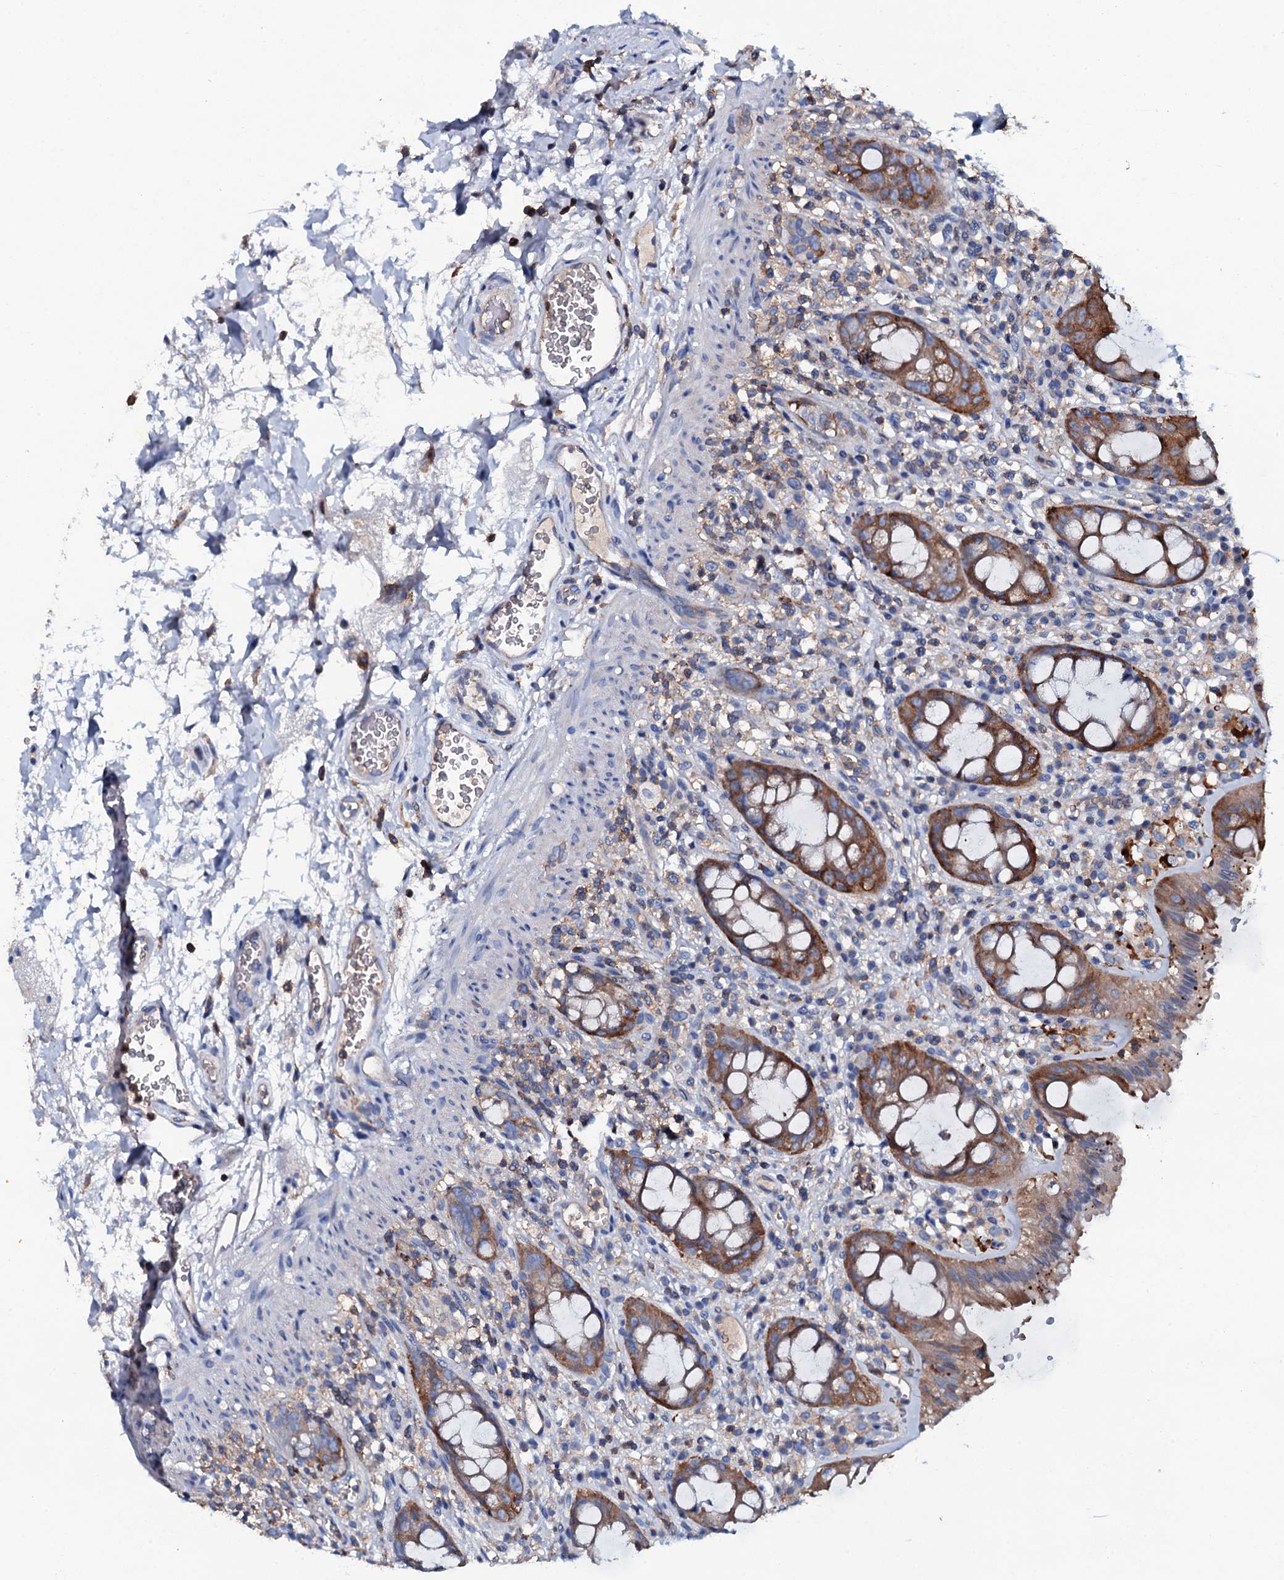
{"staining": {"intensity": "moderate", "quantity": ">75%", "location": "cytoplasmic/membranous"}, "tissue": "rectum", "cell_type": "Glandular cells", "image_type": "normal", "snomed": [{"axis": "morphology", "description": "Normal tissue, NOS"}, {"axis": "topography", "description": "Rectum"}], "caption": "The immunohistochemical stain shows moderate cytoplasmic/membranous positivity in glandular cells of unremarkable rectum.", "gene": "MS4A4E", "patient": {"sex": "female", "age": 57}}